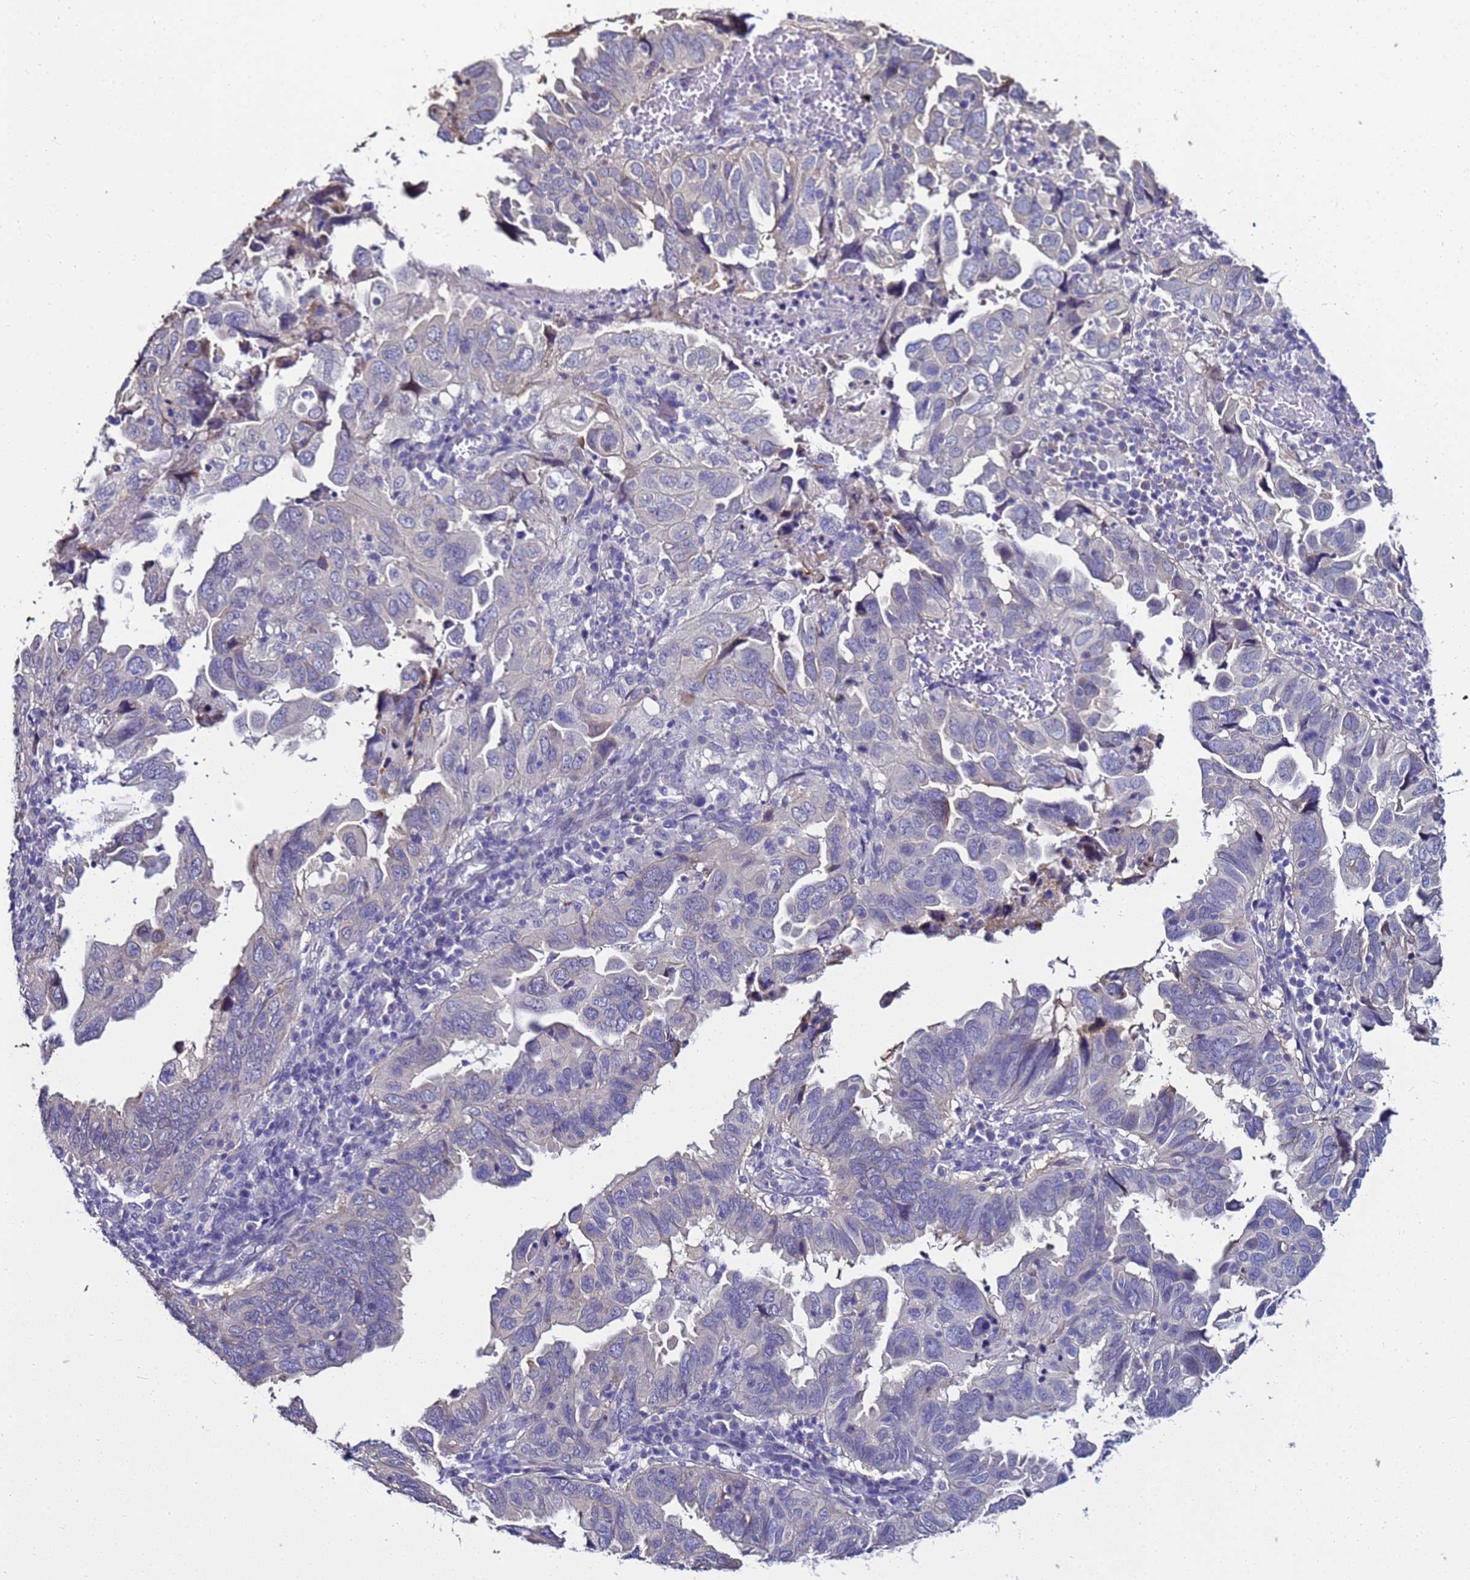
{"staining": {"intensity": "negative", "quantity": "none", "location": "none"}, "tissue": "endometrial cancer", "cell_type": "Tumor cells", "image_type": "cancer", "snomed": [{"axis": "morphology", "description": "Adenocarcinoma, NOS"}, {"axis": "topography", "description": "Uterus"}], "caption": "An IHC photomicrograph of adenocarcinoma (endometrial) is shown. There is no staining in tumor cells of adenocarcinoma (endometrial).", "gene": "FAM166B", "patient": {"sex": "female", "age": 77}}